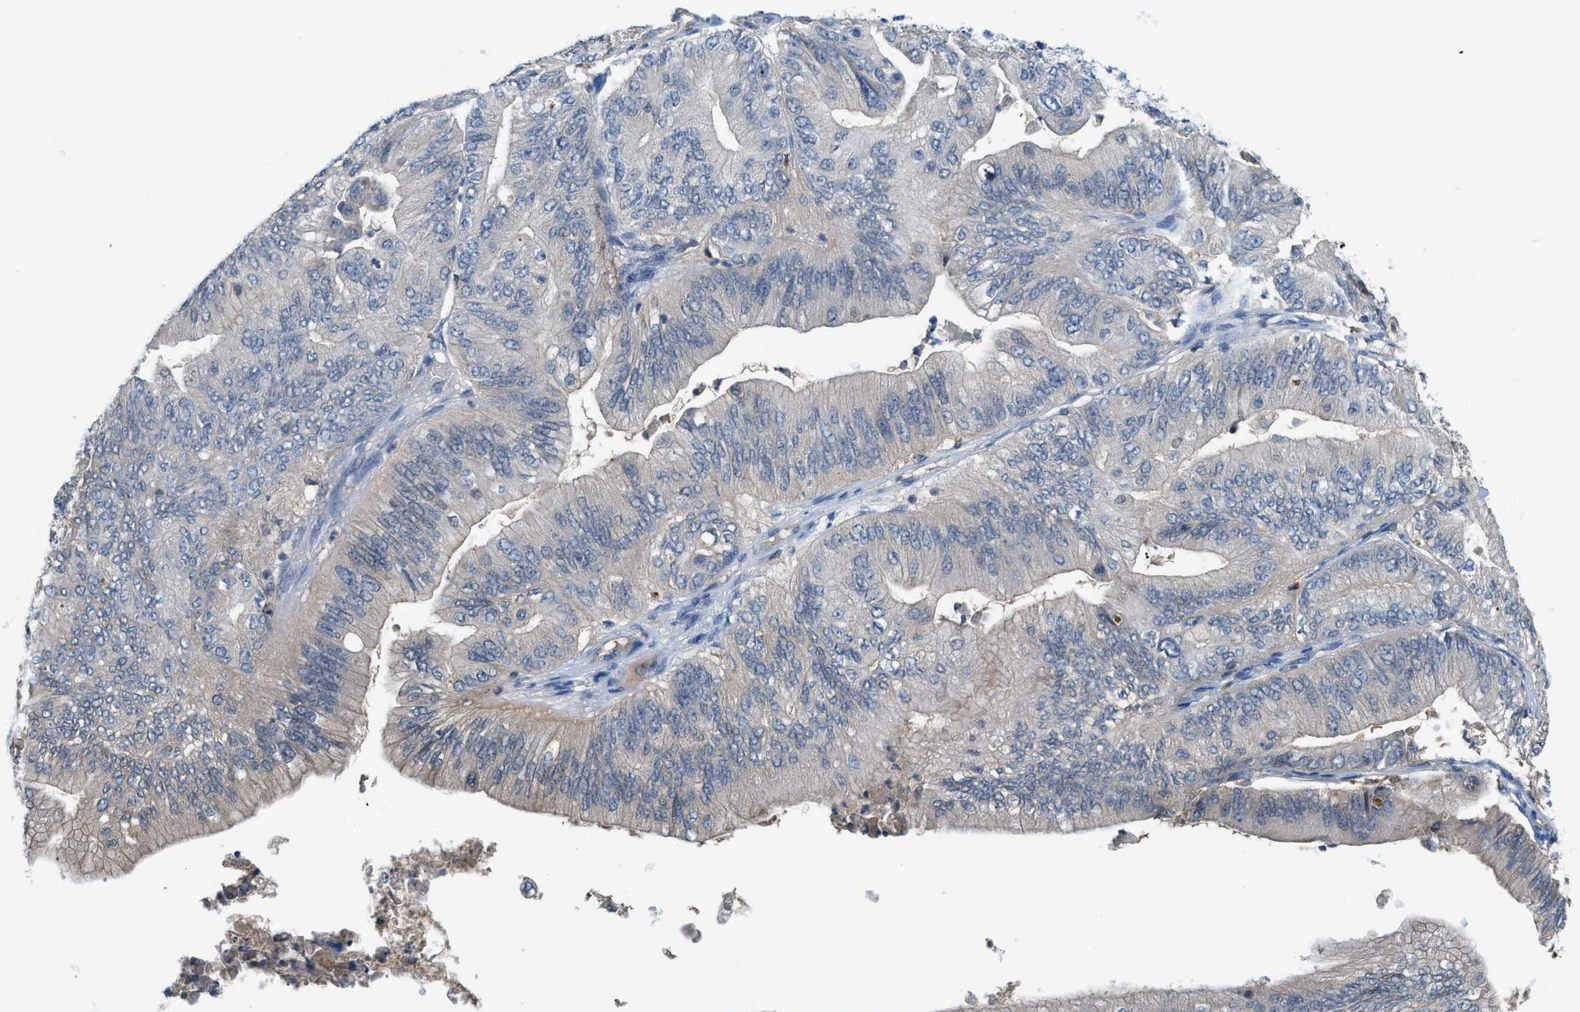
{"staining": {"intensity": "weak", "quantity": "25%-75%", "location": "cytoplasmic/membranous"}, "tissue": "ovarian cancer", "cell_type": "Tumor cells", "image_type": "cancer", "snomed": [{"axis": "morphology", "description": "Cystadenocarcinoma, mucinous, NOS"}, {"axis": "topography", "description": "Ovary"}], "caption": "Human ovarian cancer (mucinous cystadenocarcinoma) stained for a protein (brown) exhibits weak cytoplasmic/membranous positive expression in about 25%-75% of tumor cells.", "gene": "CSTB", "patient": {"sex": "female", "age": 61}}